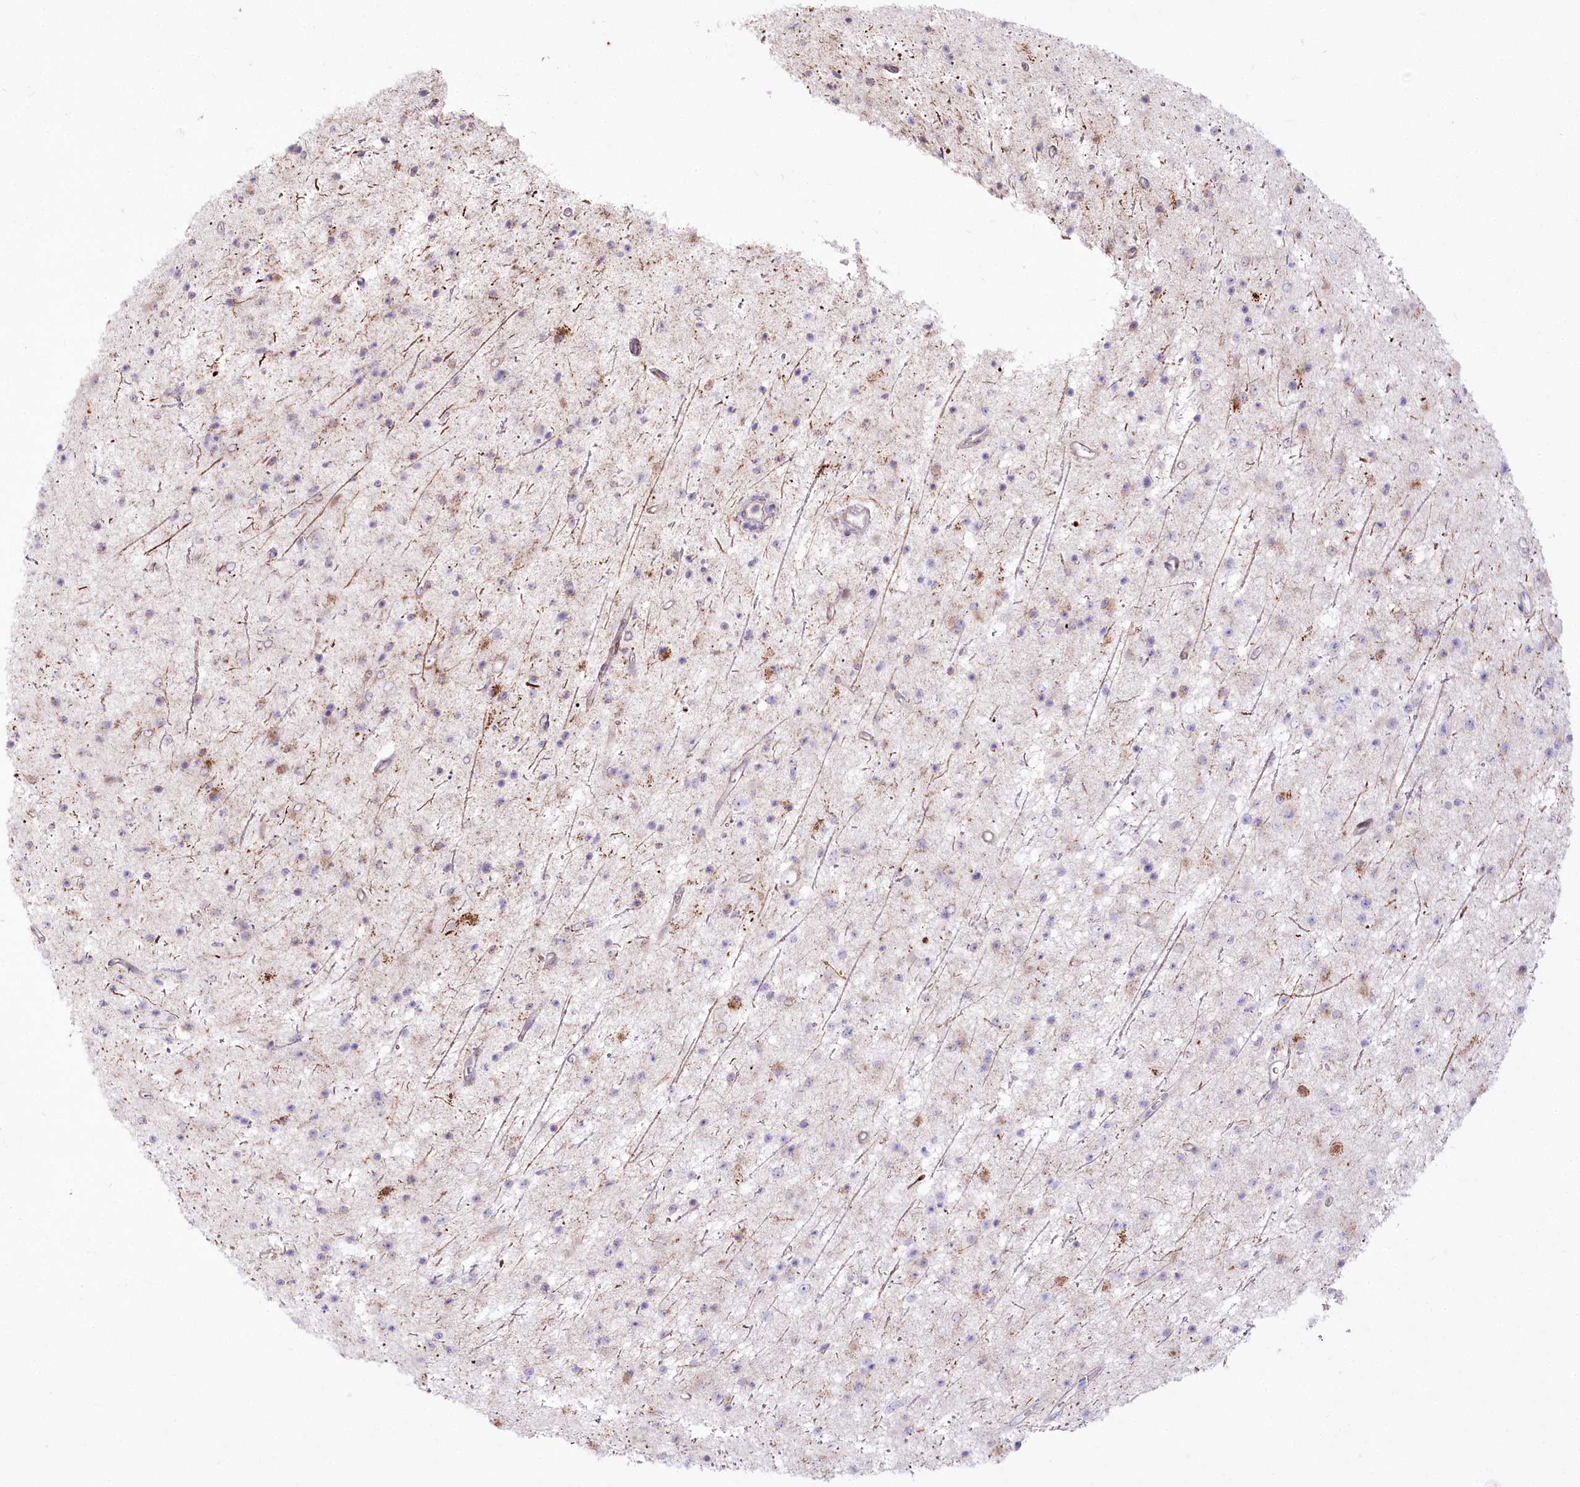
{"staining": {"intensity": "weak", "quantity": "<25%", "location": "cytoplasmic/membranous"}, "tissue": "glioma", "cell_type": "Tumor cells", "image_type": "cancer", "snomed": [{"axis": "morphology", "description": "Glioma, malignant, Low grade"}, {"axis": "topography", "description": "Cerebral cortex"}], "caption": "Protein analysis of malignant glioma (low-grade) displays no significant expression in tumor cells. (DAB IHC, high magnification).", "gene": "CEP164", "patient": {"sex": "female", "age": 39}}